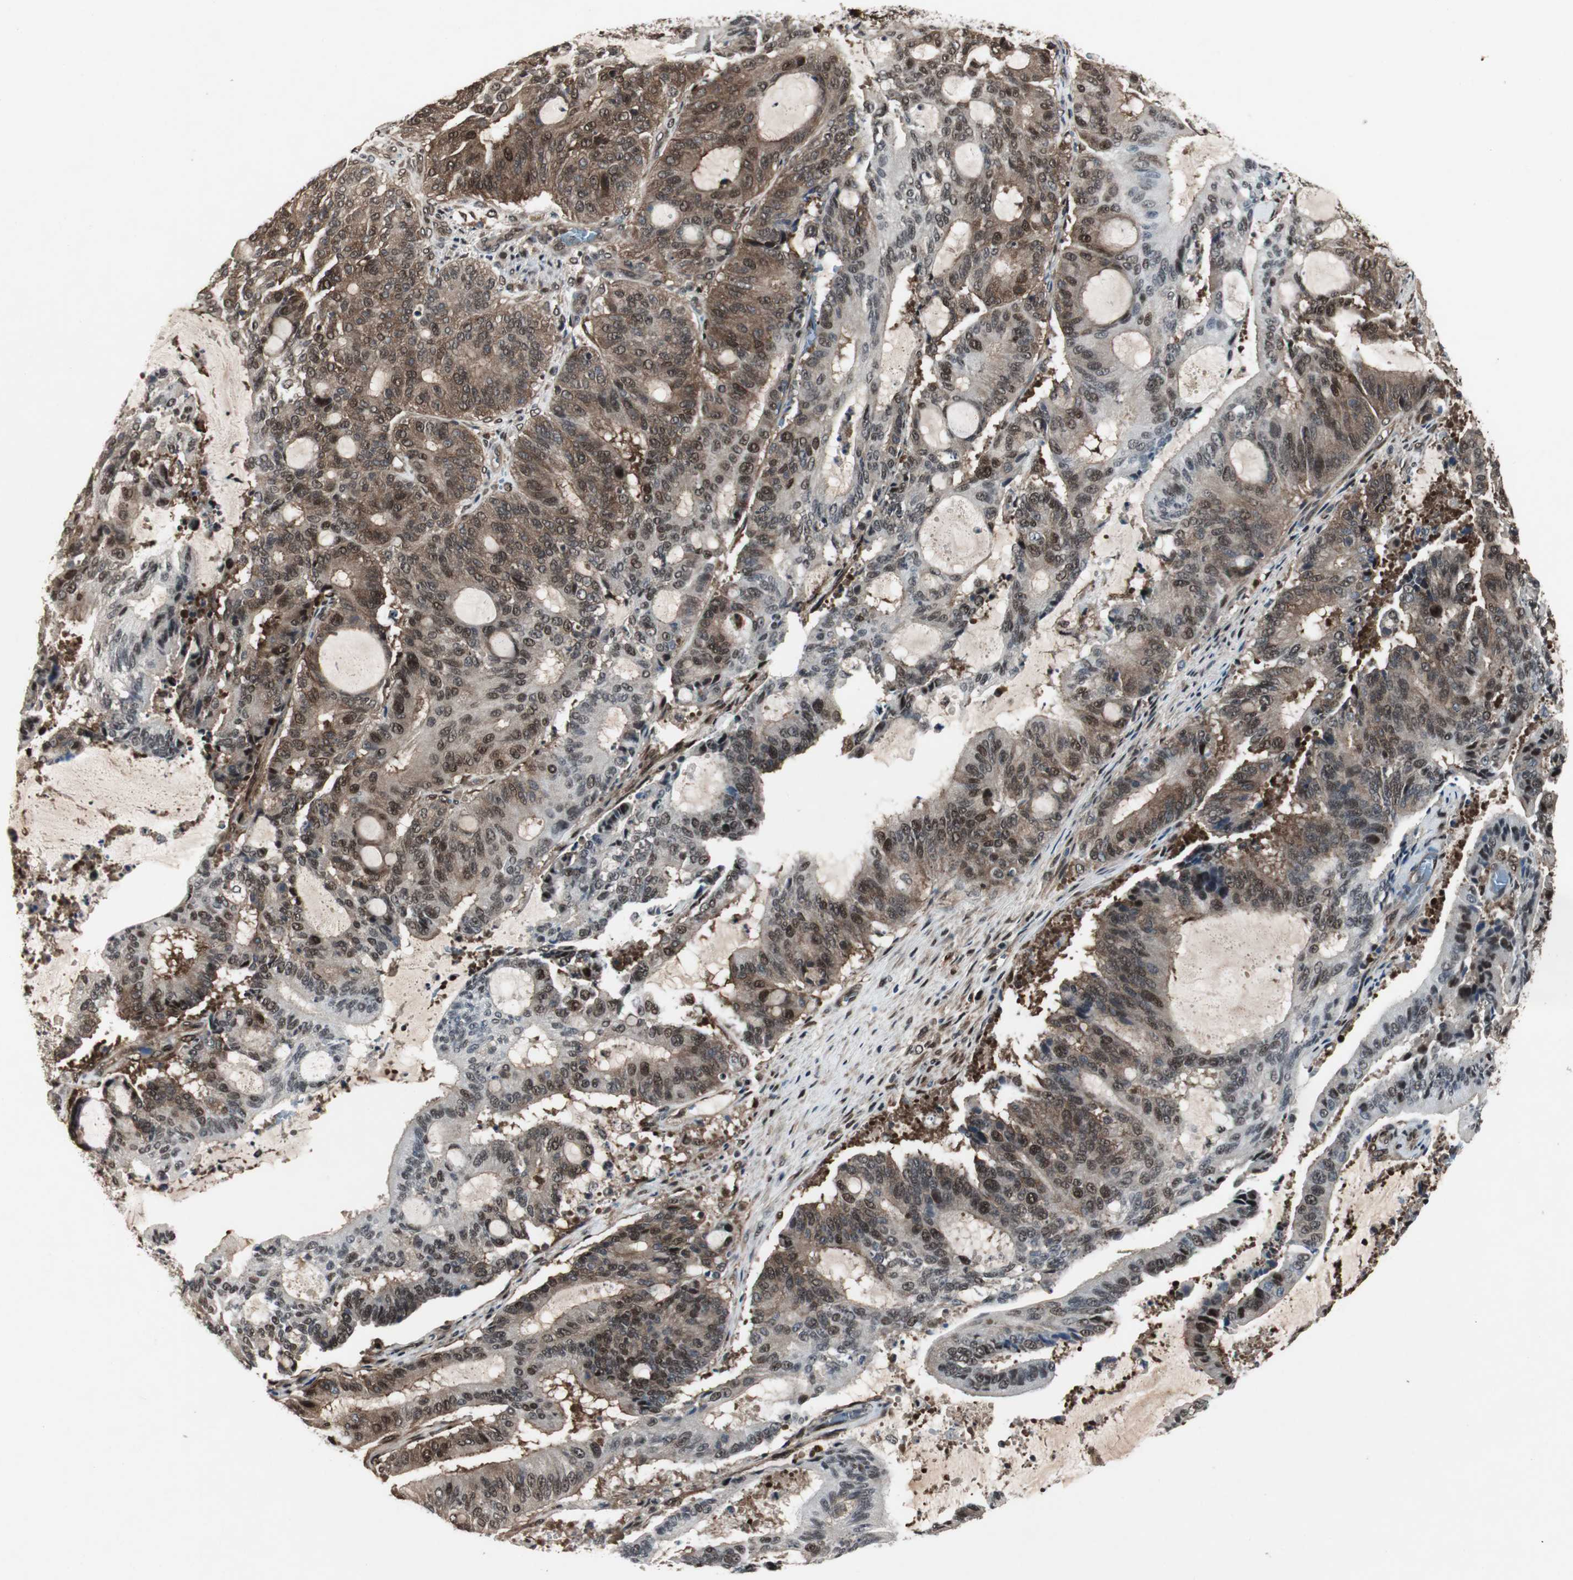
{"staining": {"intensity": "moderate", "quantity": ">75%", "location": "cytoplasmic/membranous,nuclear"}, "tissue": "liver cancer", "cell_type": "Tumor cells", "image_type": "cancer", "snomed": [{"axis": "morphology", "description": "Cholangiocarcinoma"}, {"axis": "topography", "description": "Liver"}], "caption": "The histopathology image demonstrates immunohistochemical staining of liver cancer. There is moderate cytoplasmic/membranous and nuclear expression is identified in approximately >75% of tumor cells. (DAB = brown stain, brightfield microscopy at high magnification).", "gene": "ACLY", "patient": {"sex": "female", "age": 73}}